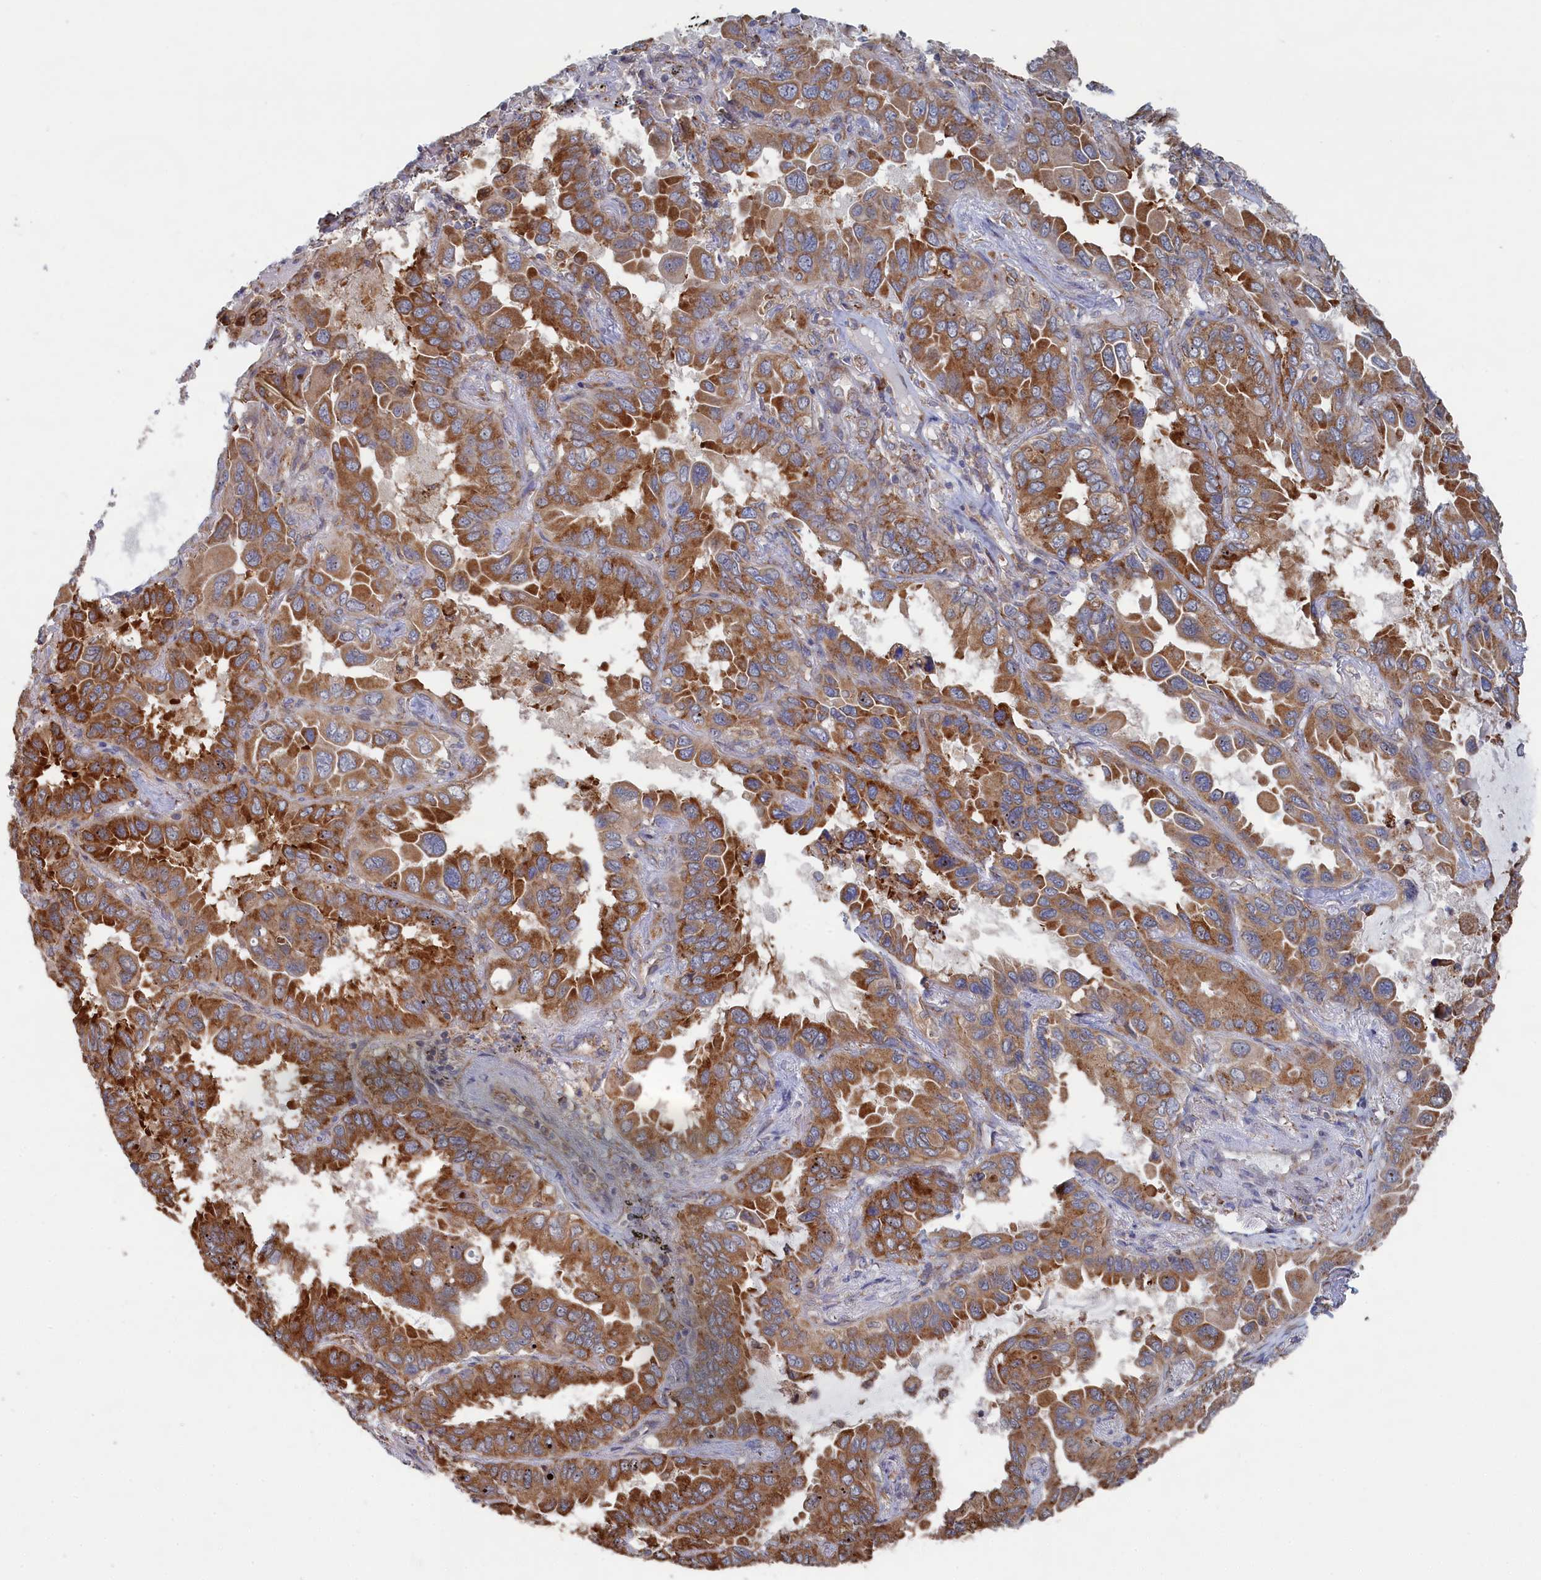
{"staining": {"intensity": "moderate", "quantity": ">75%", "location": "cytoplasmic/membranous"}, "tissue": "lung cancer", "cell_type": "Tumor cells", "image_type": "cancer", "snomed": [{"axis": "morphology", "description": "Adenocarcinoma, NOS"}, {"axis": "topography", "description": "Lung"}], "caption": "Protein analysis of adenocarcinoma (lung) tissue exhibits moderate cytoplasmic/membranous staining in approximately >75% of tumor cells.", "gene": "BPIFB6", "patient": {"sex": "male", "age": 64}}